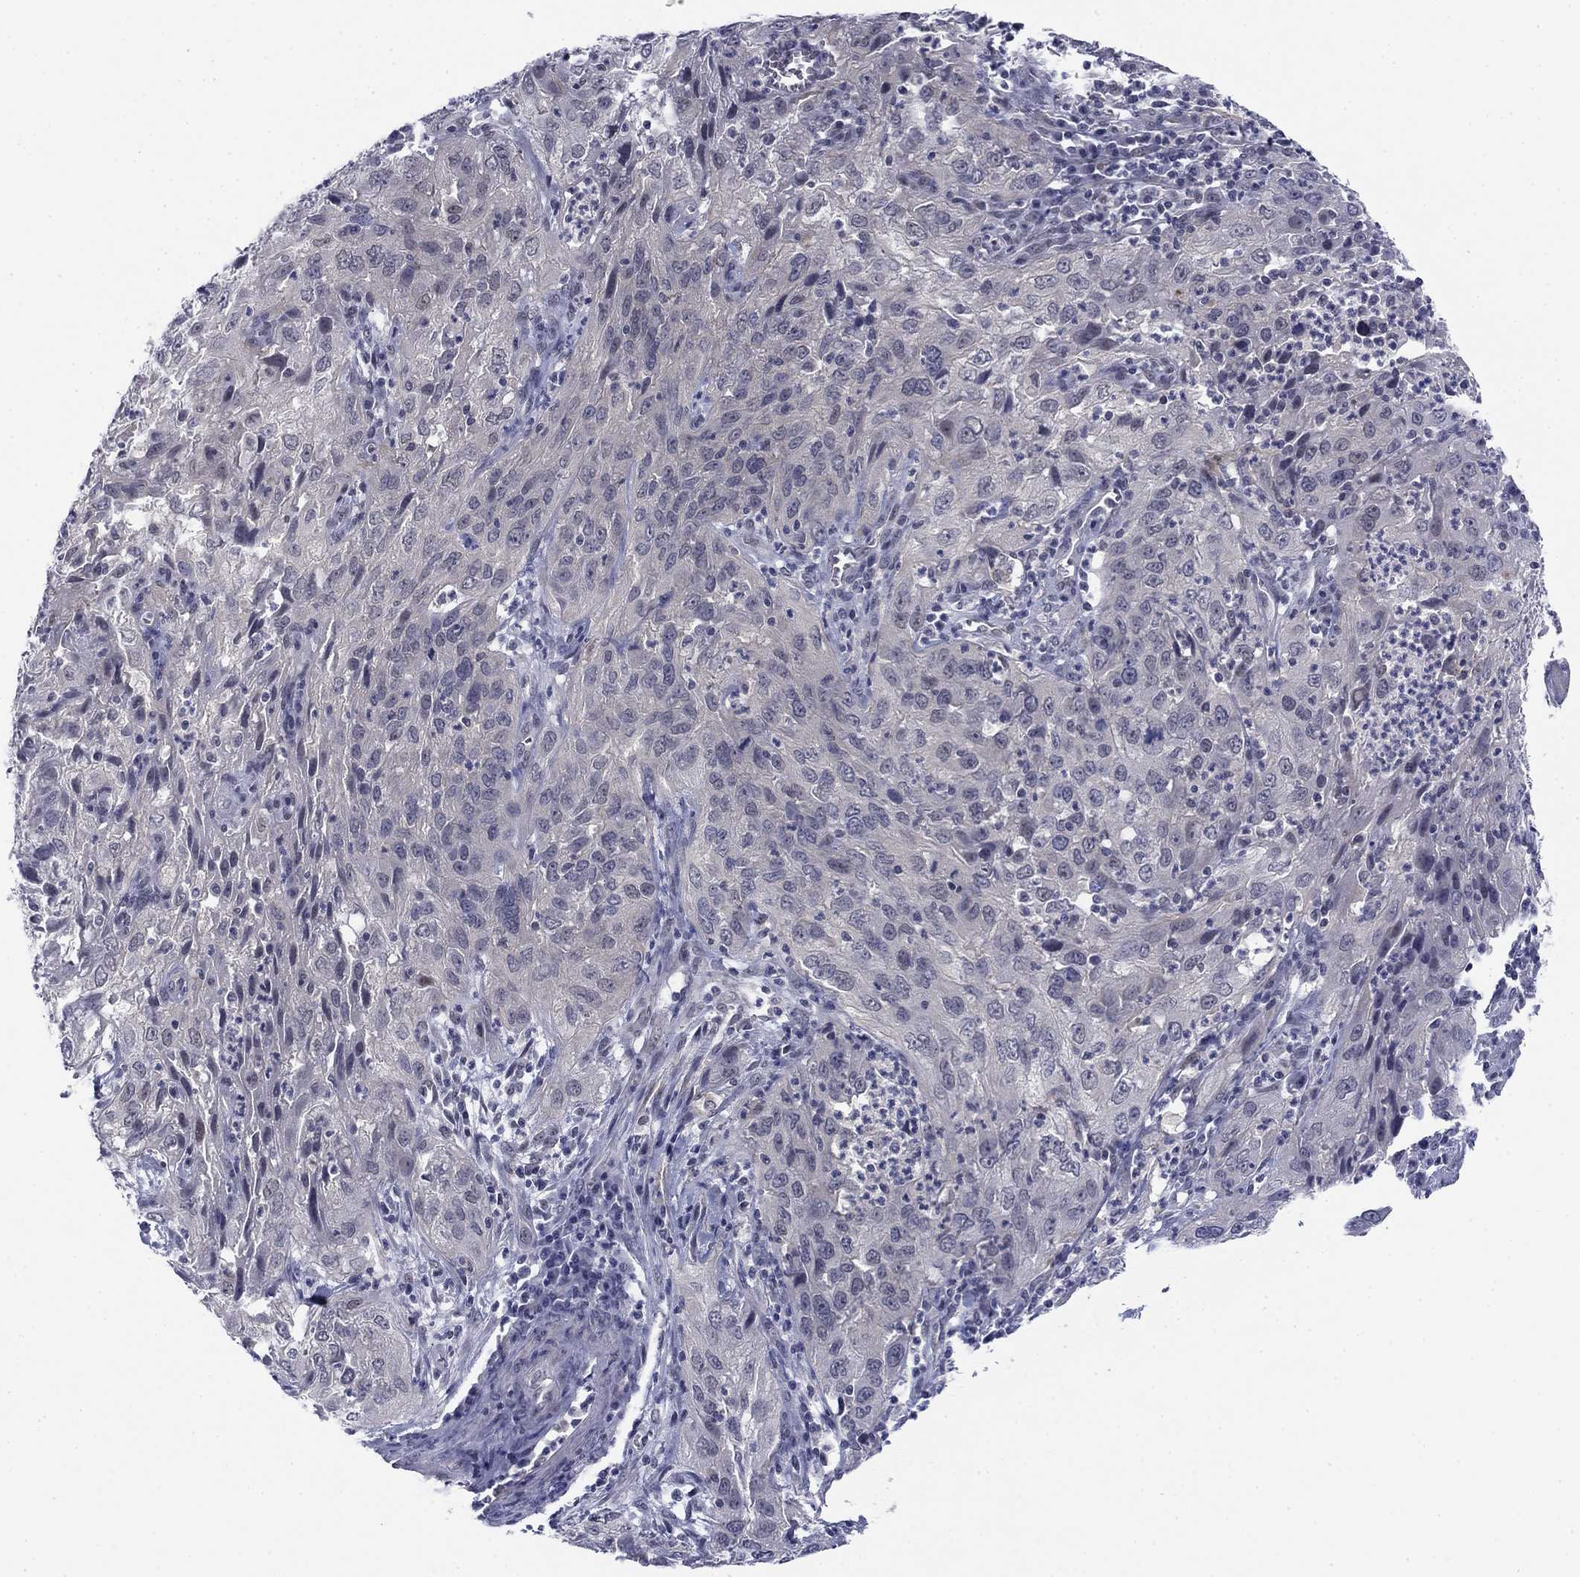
{"staining": {"intensity": "negative", "quantity": "none", "location": "none"}, "tissue": "cervical cancer", "cell_type": "Tumor cells", "image_type": "cancer", "snomed": [{"axis": "morphology", "description": "Squamous cell carcinoma, NOS"}, {"axis": "topography", "description": "Cervix"}], "caption": "IHC of cervical cancer demonstrates no staining in tumor cells.", "gene": "TIGD4", "patient": {"sex": "female", "age": 32}}